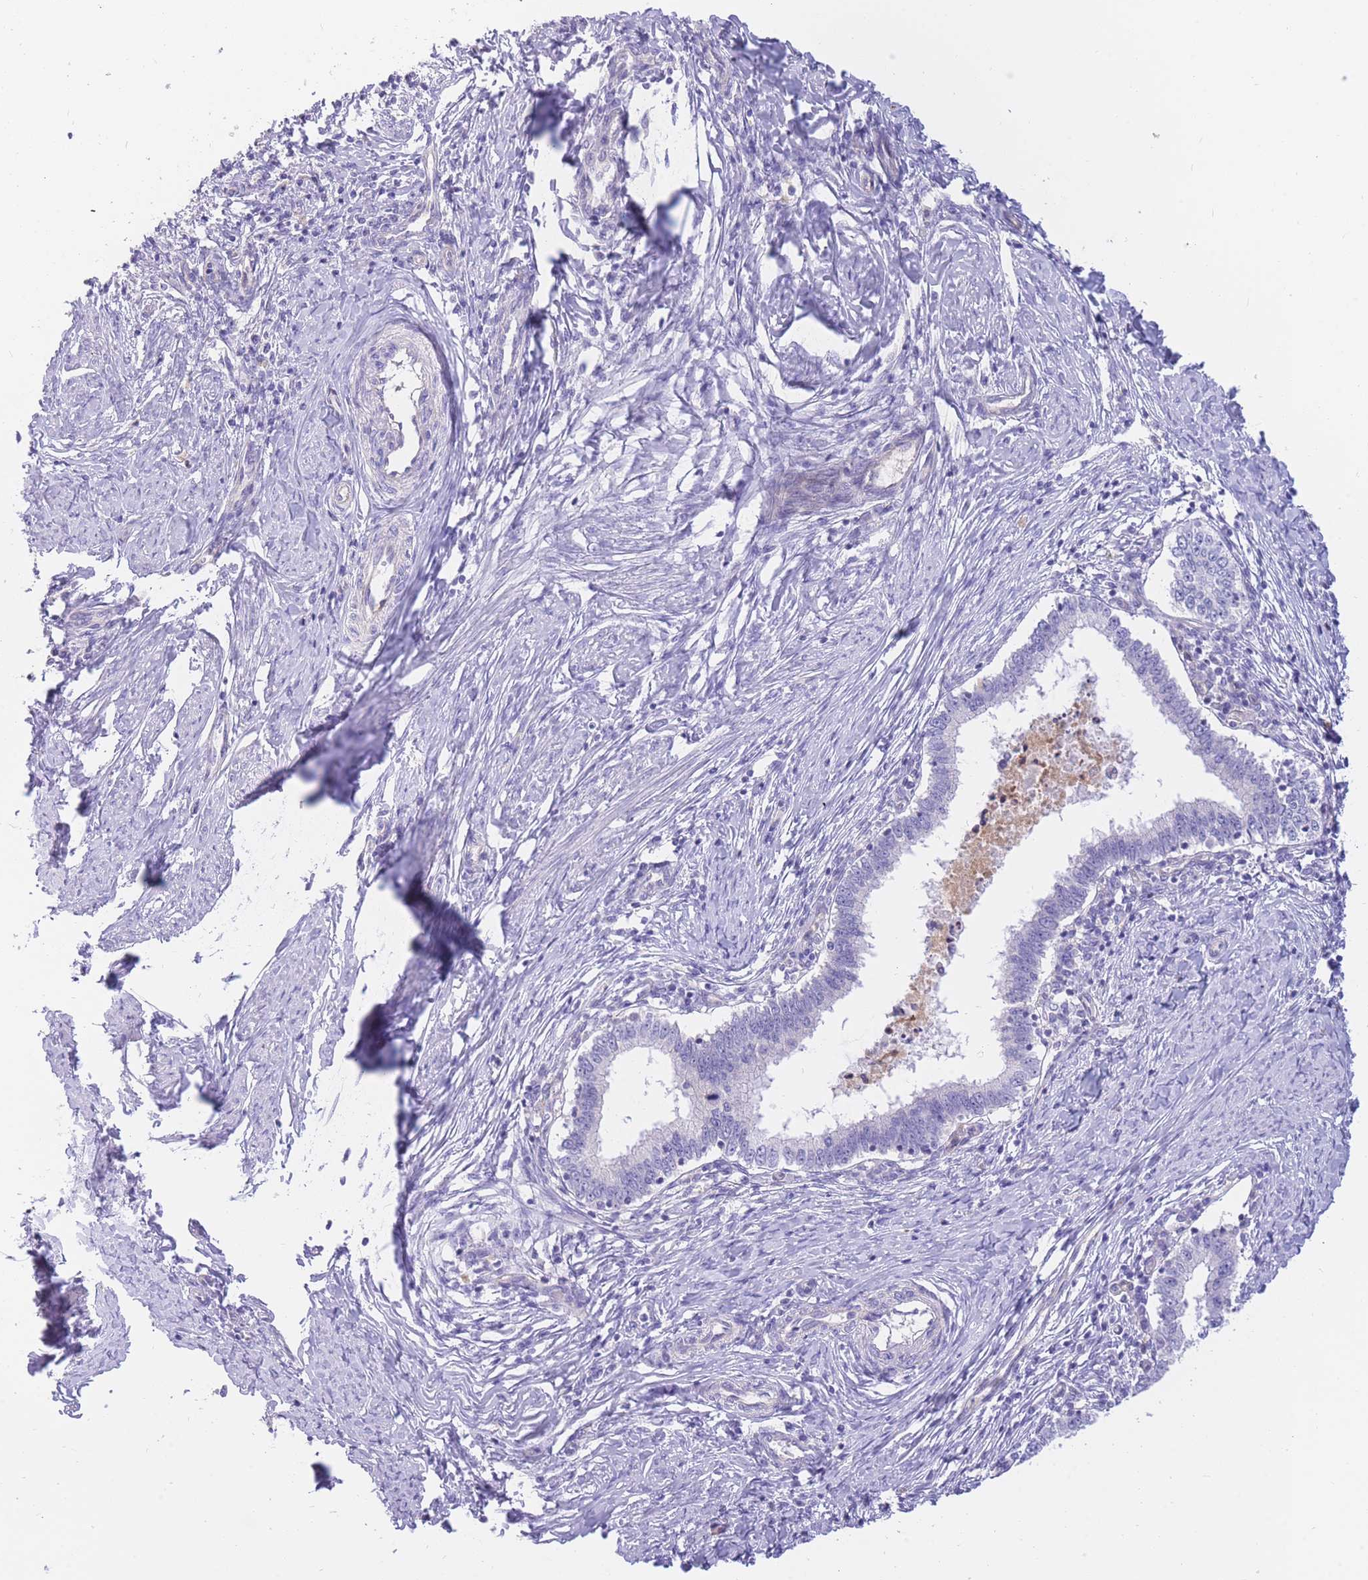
{"staining": {"intensity": "negative", "quantity": "none", "location": "none"}, "tissue": "cervical cancer", "cell_type": "Tumor cells", "image_type": "cancer", "snomed": [{"axis": "morphology", "description": "Adenocarcinoma, NOS"}, {"axis": "topography", "description": "Cervix"}], "caption": "Human adenocarcinoma (cervical) stained for a protein using immunohistochemistry (IHC) exhibits no positivity in tumor cells.", "gene": "SULT1A1", "patient": {"sex": "female", "age": 36}}